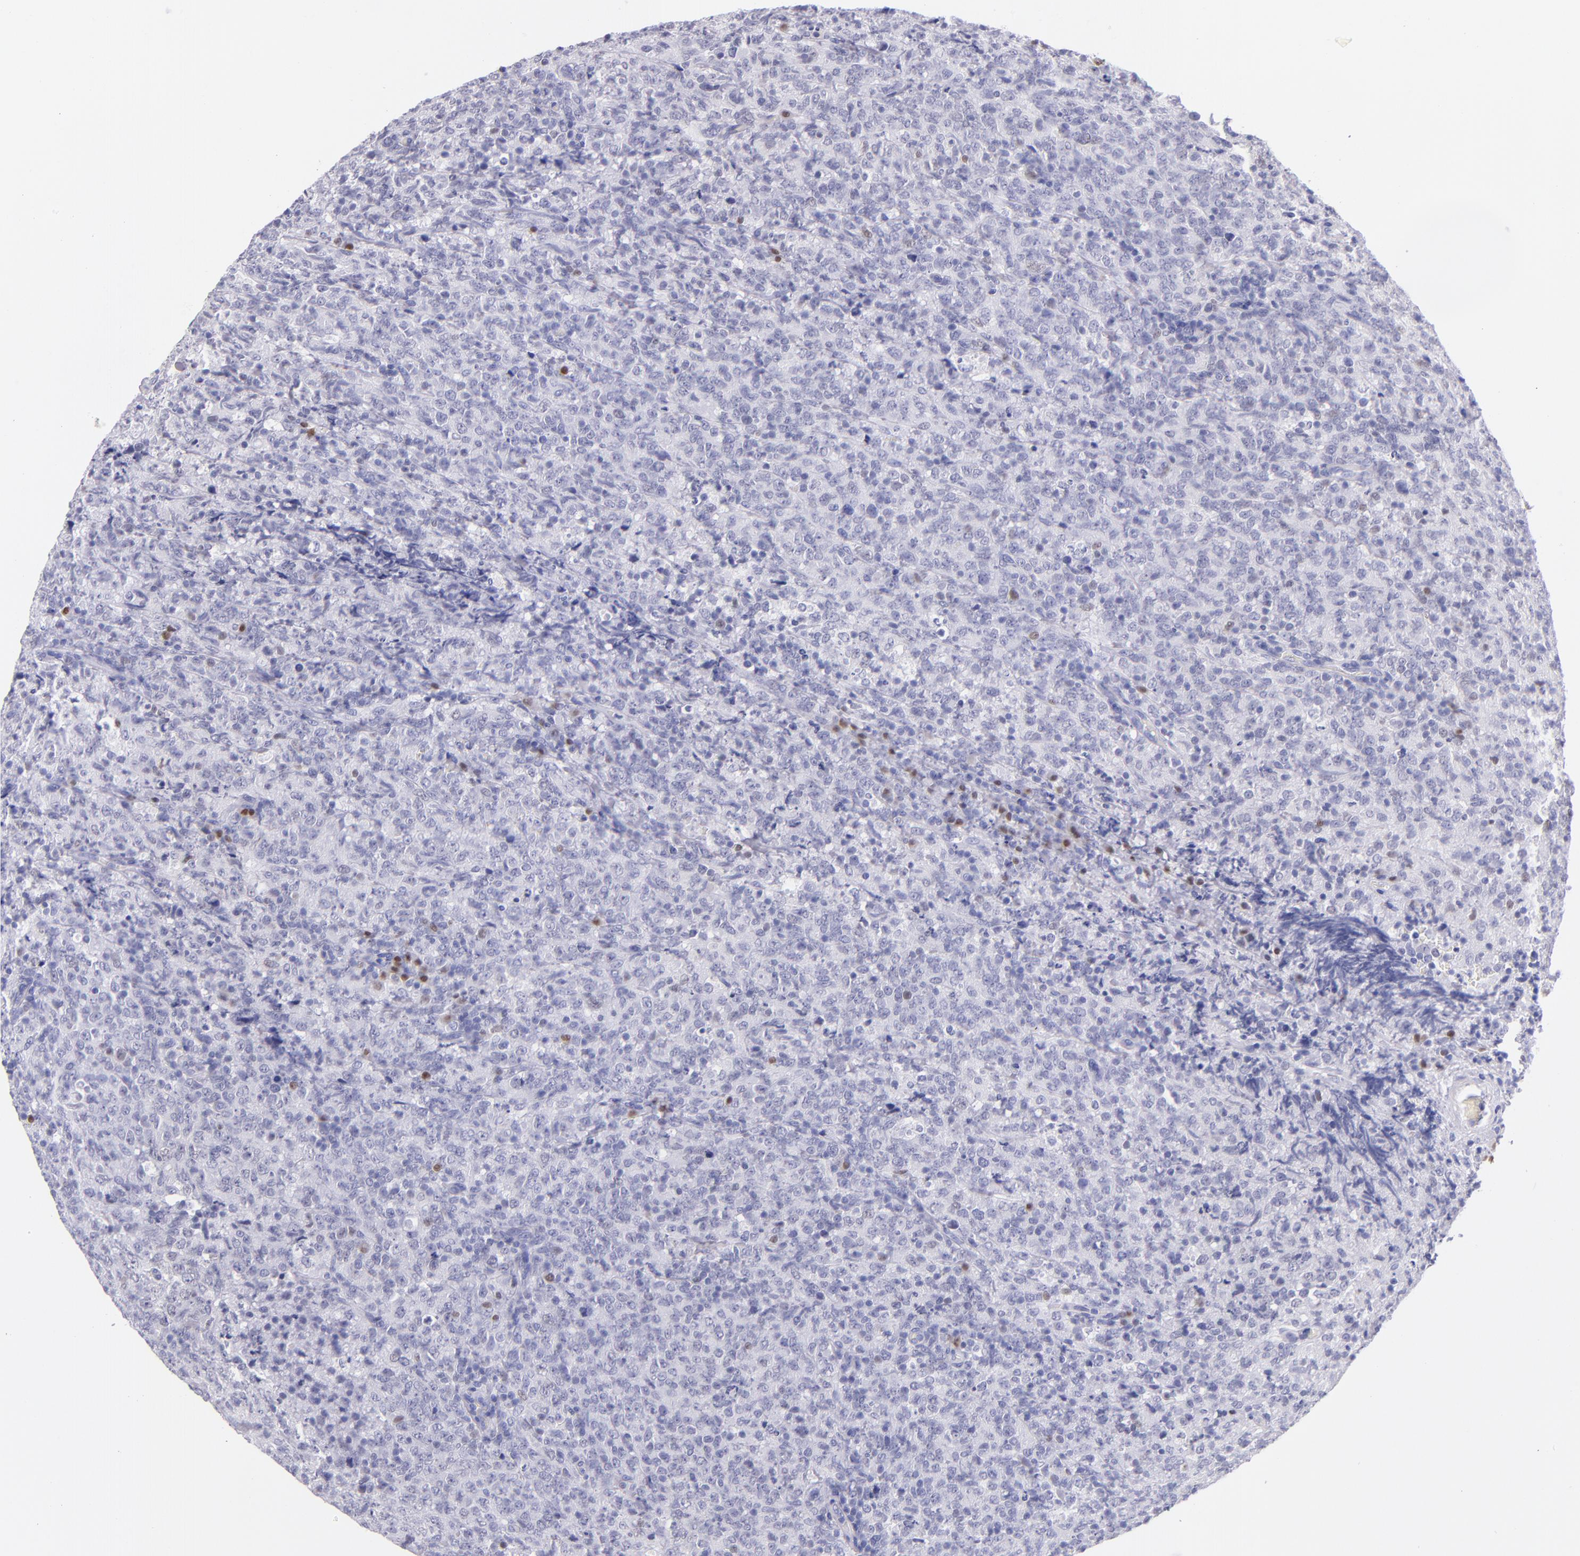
{"staining": {"intensity": "negative", "quantity": "none", "location": "none"}, "tissue": "lymphoma", "cell_type": "Tumor cells", "image_type": "cancer", "snomed": [{"axis": "morphology", "description": "Malignant lymphoma, non-Hodgkin's type, High grade"}, {"axis": "topography", "description": "Tonsil"}], "caption": "The photomicrograph exhibits no significant expression in tumor cells of lymphoma.", "gene": "IRF4", "patient": {"sex": "female", "age": 36}}